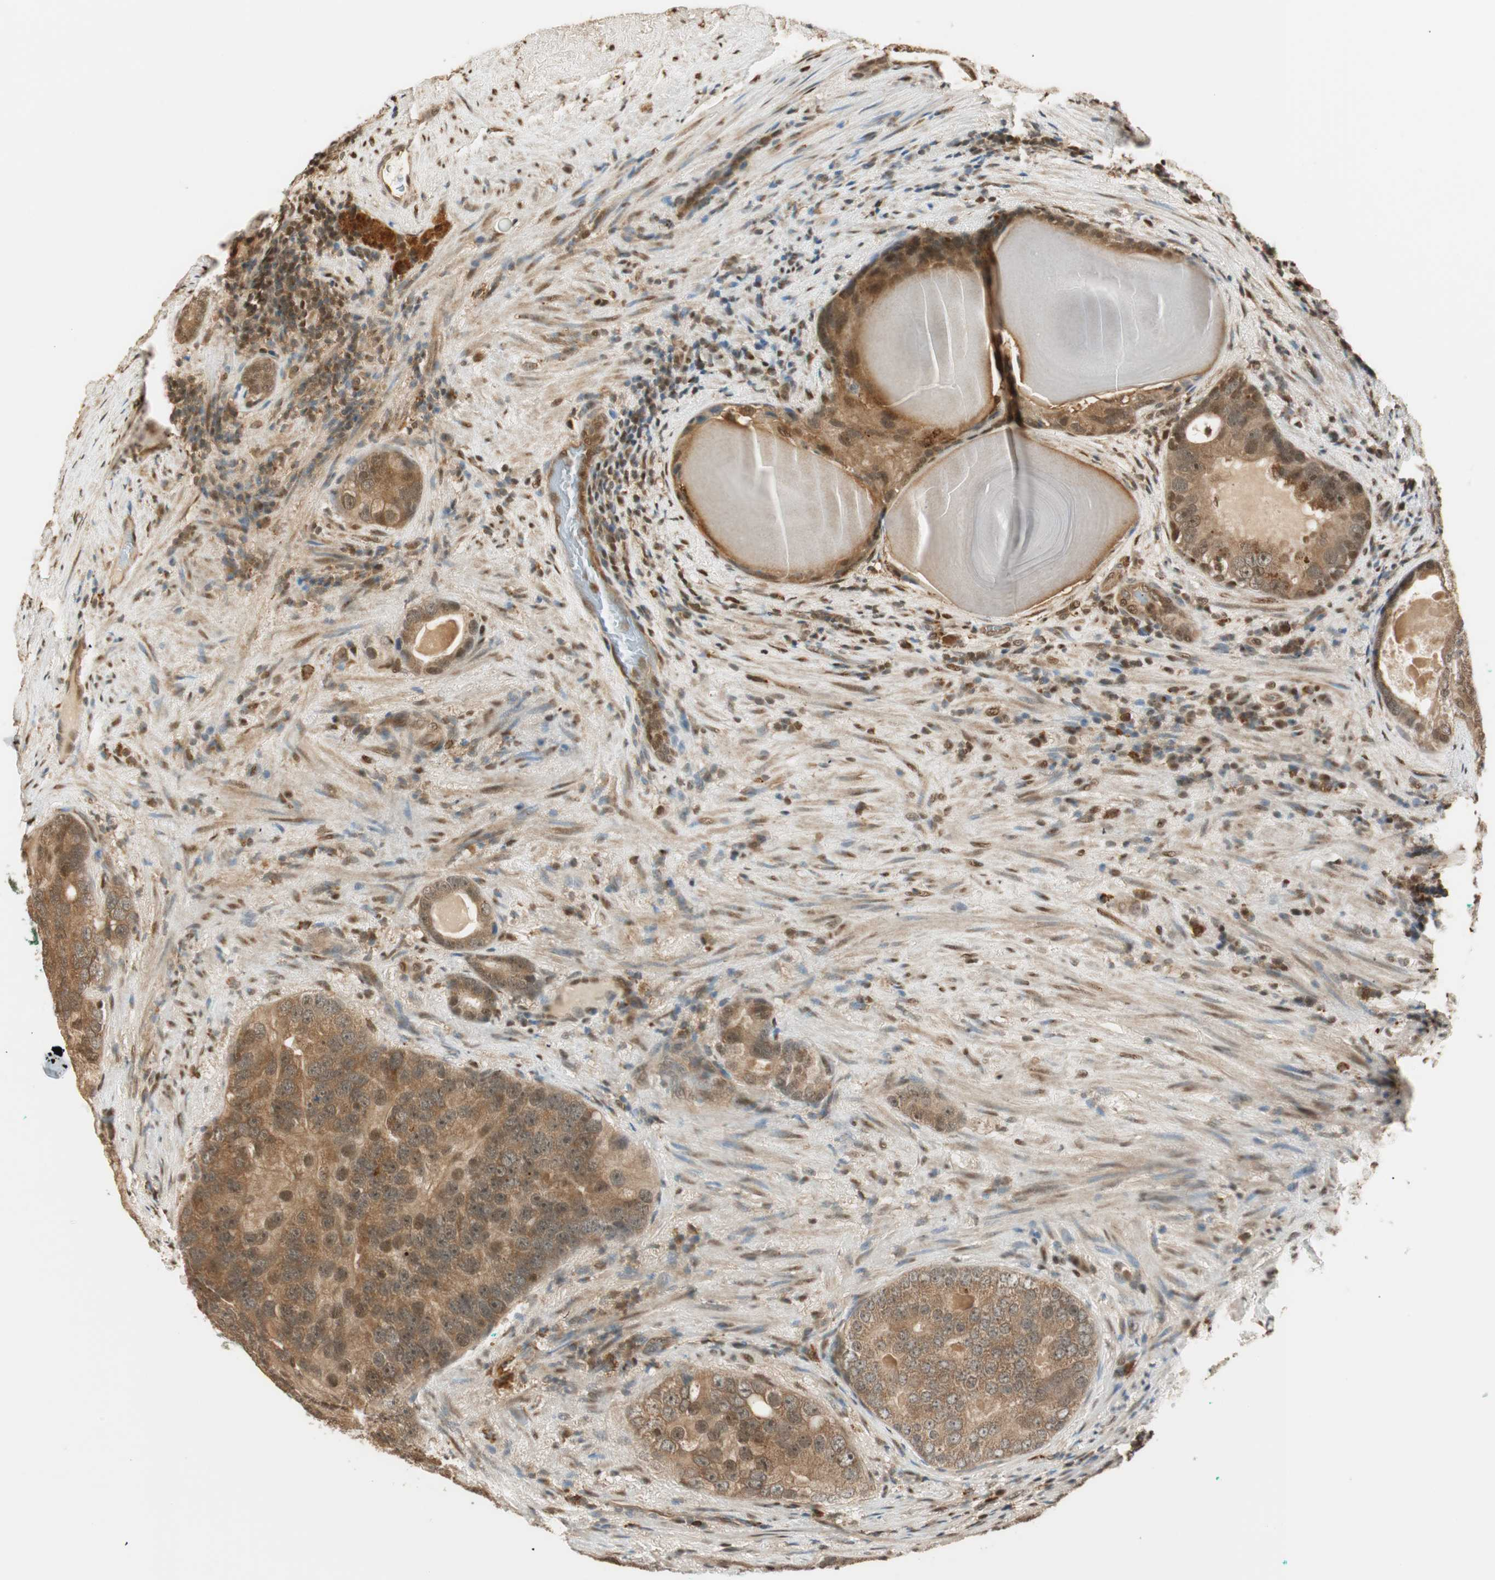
{"staining": {"intensity": "moderate", "quantity": ">75%", "location": "cytoplasmic/membranous,nuclear"}, "tissue": "prostate cancer", "cell_type": "Tumor cells", "image_type": "cancer", "snomed": [{"axis": "morphology", "description": "Adenocarcinoma, High grade"}, {"axis": "topography", "description": "Prostate"}], "caption": "Immunohistochemical staining of human prostate adenocarcinoma (high-grade) reveals medium levels of moderate cytoplasmic/membranous and nuclear protein expression in about >75% of tumor cells.", "gene": "ZNF443", "patient": {"sex": "male", "age": 66}}